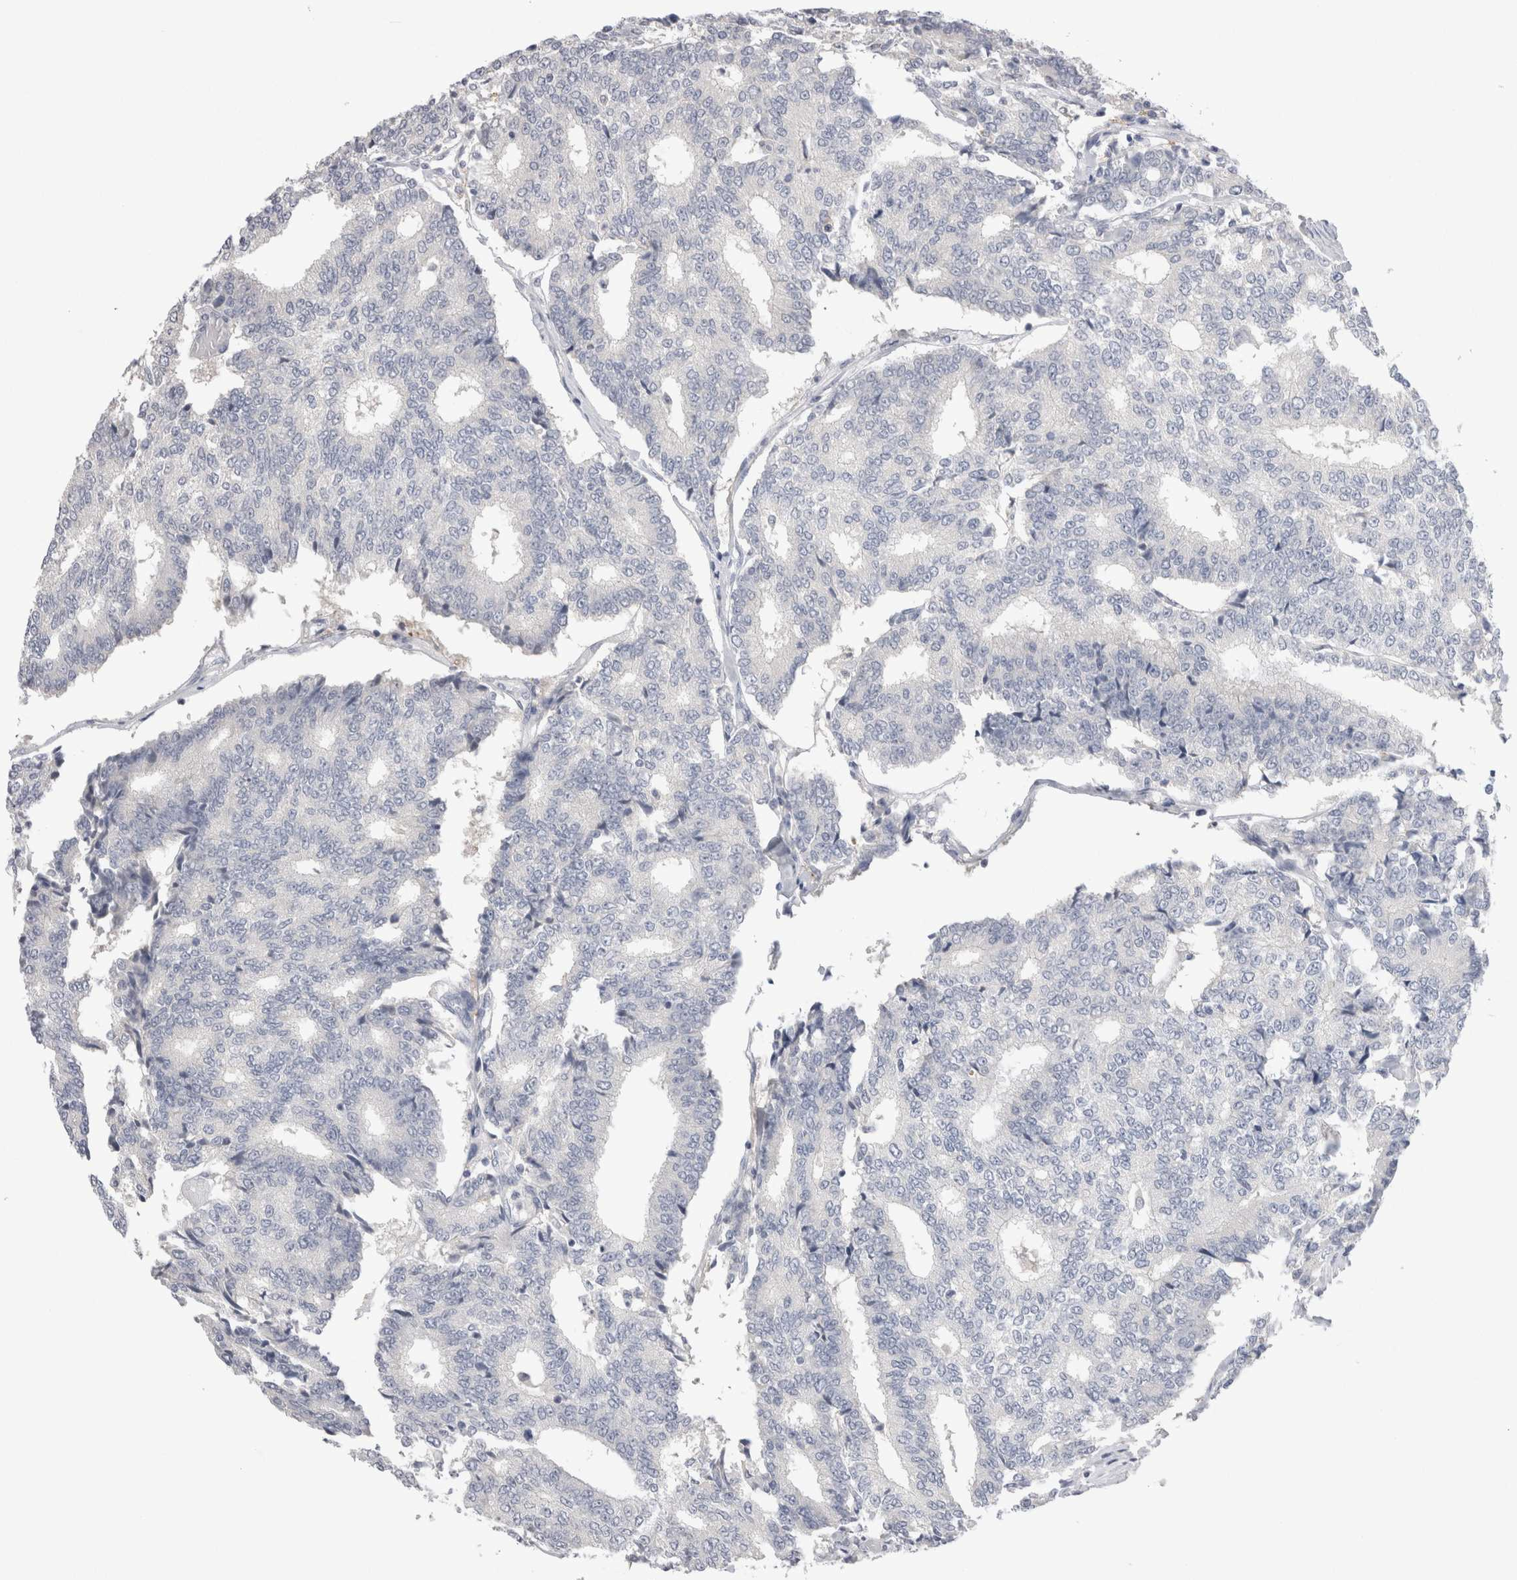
{"staining": {"intensity": "negative", "quantity": "none", "location": "none"}, "tissue": "prostate cancer", "cell_type": "Tumor cells", "image_type": "cancer", "snomed": [{"axis": "morphology", "description": "Normal tissue, NOS"}, {"axis": "morphology", "description": "Adenocarcinoma, High grade"}, {"axis": "topography", "description": "Prostate"}, {"axis": "topography", "description": "Seminal veicle"}], "caption": "Tumor cells show no significant staining in high-grade adenocarcinoma (prostate).", "gene": "SUCNR1", "patient": {"sex": "male", "age": 55}}